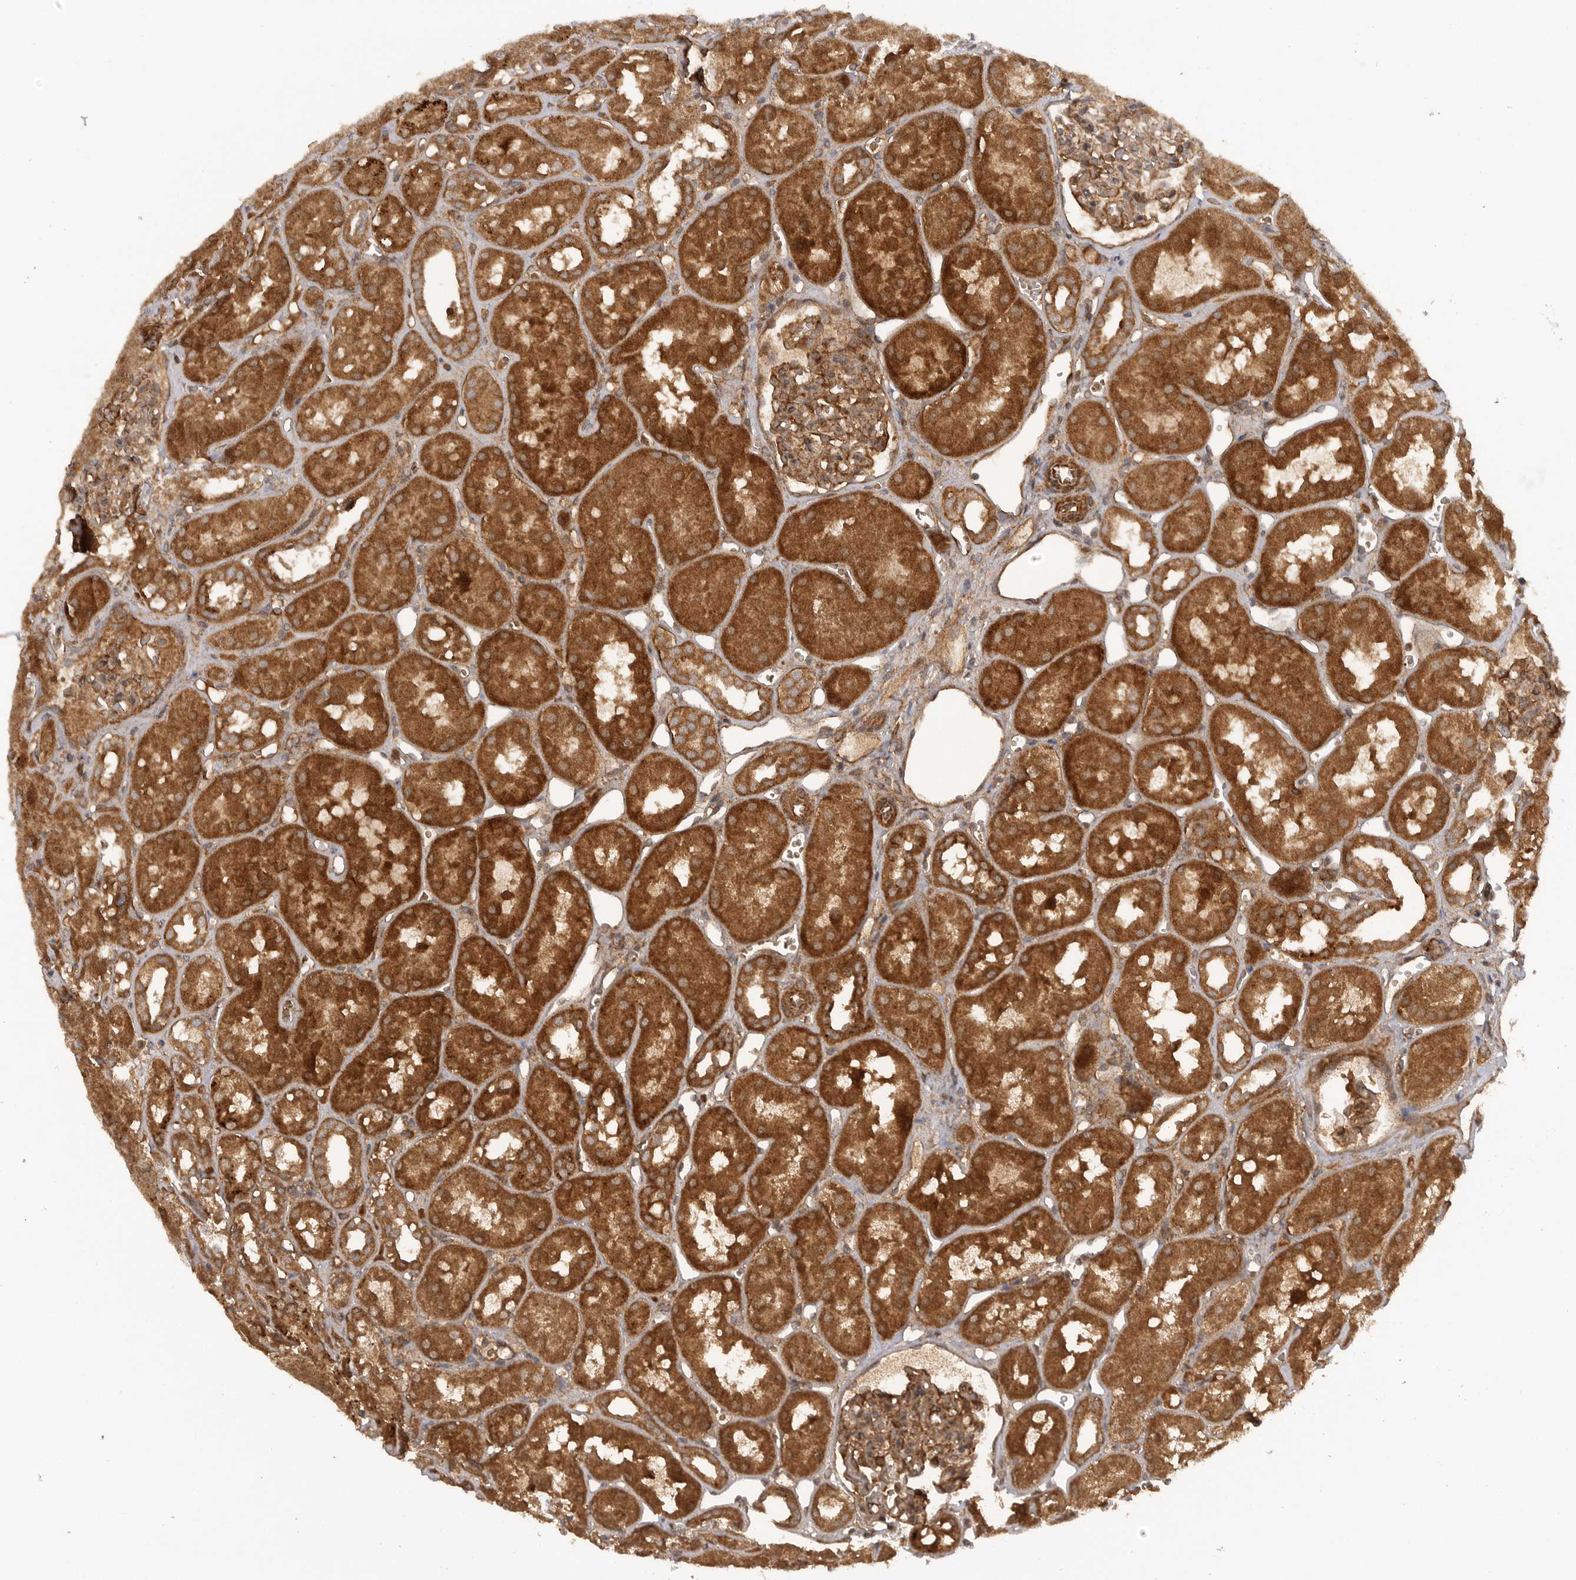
{"staining": {"intensity": "moderate", "quantity": ">75%", "location": "cytoplasmic/membranous"}, "tissue": "kidney", "cell_type": "Cells in glomeruli", "image_type": "normal", "snomed": [{"axis": "morphology", "description": "Normal tissue, NOS"}, {"axis": "topography", "description": "Kidney"}], "caption": "Immunohistochemistry (IHC) photomicrograph of normal kidney: human kidney stained using immunohistochemistry (IHC) reveals medium levels of moderate protein expression localized specifically in the cytoplasmic/membranous of cells in glomeruli, appearing as a cytoplasmic/membranous brown color.", "gene": "PRDX4", "patient": {"sex": "male", "age": 16}}